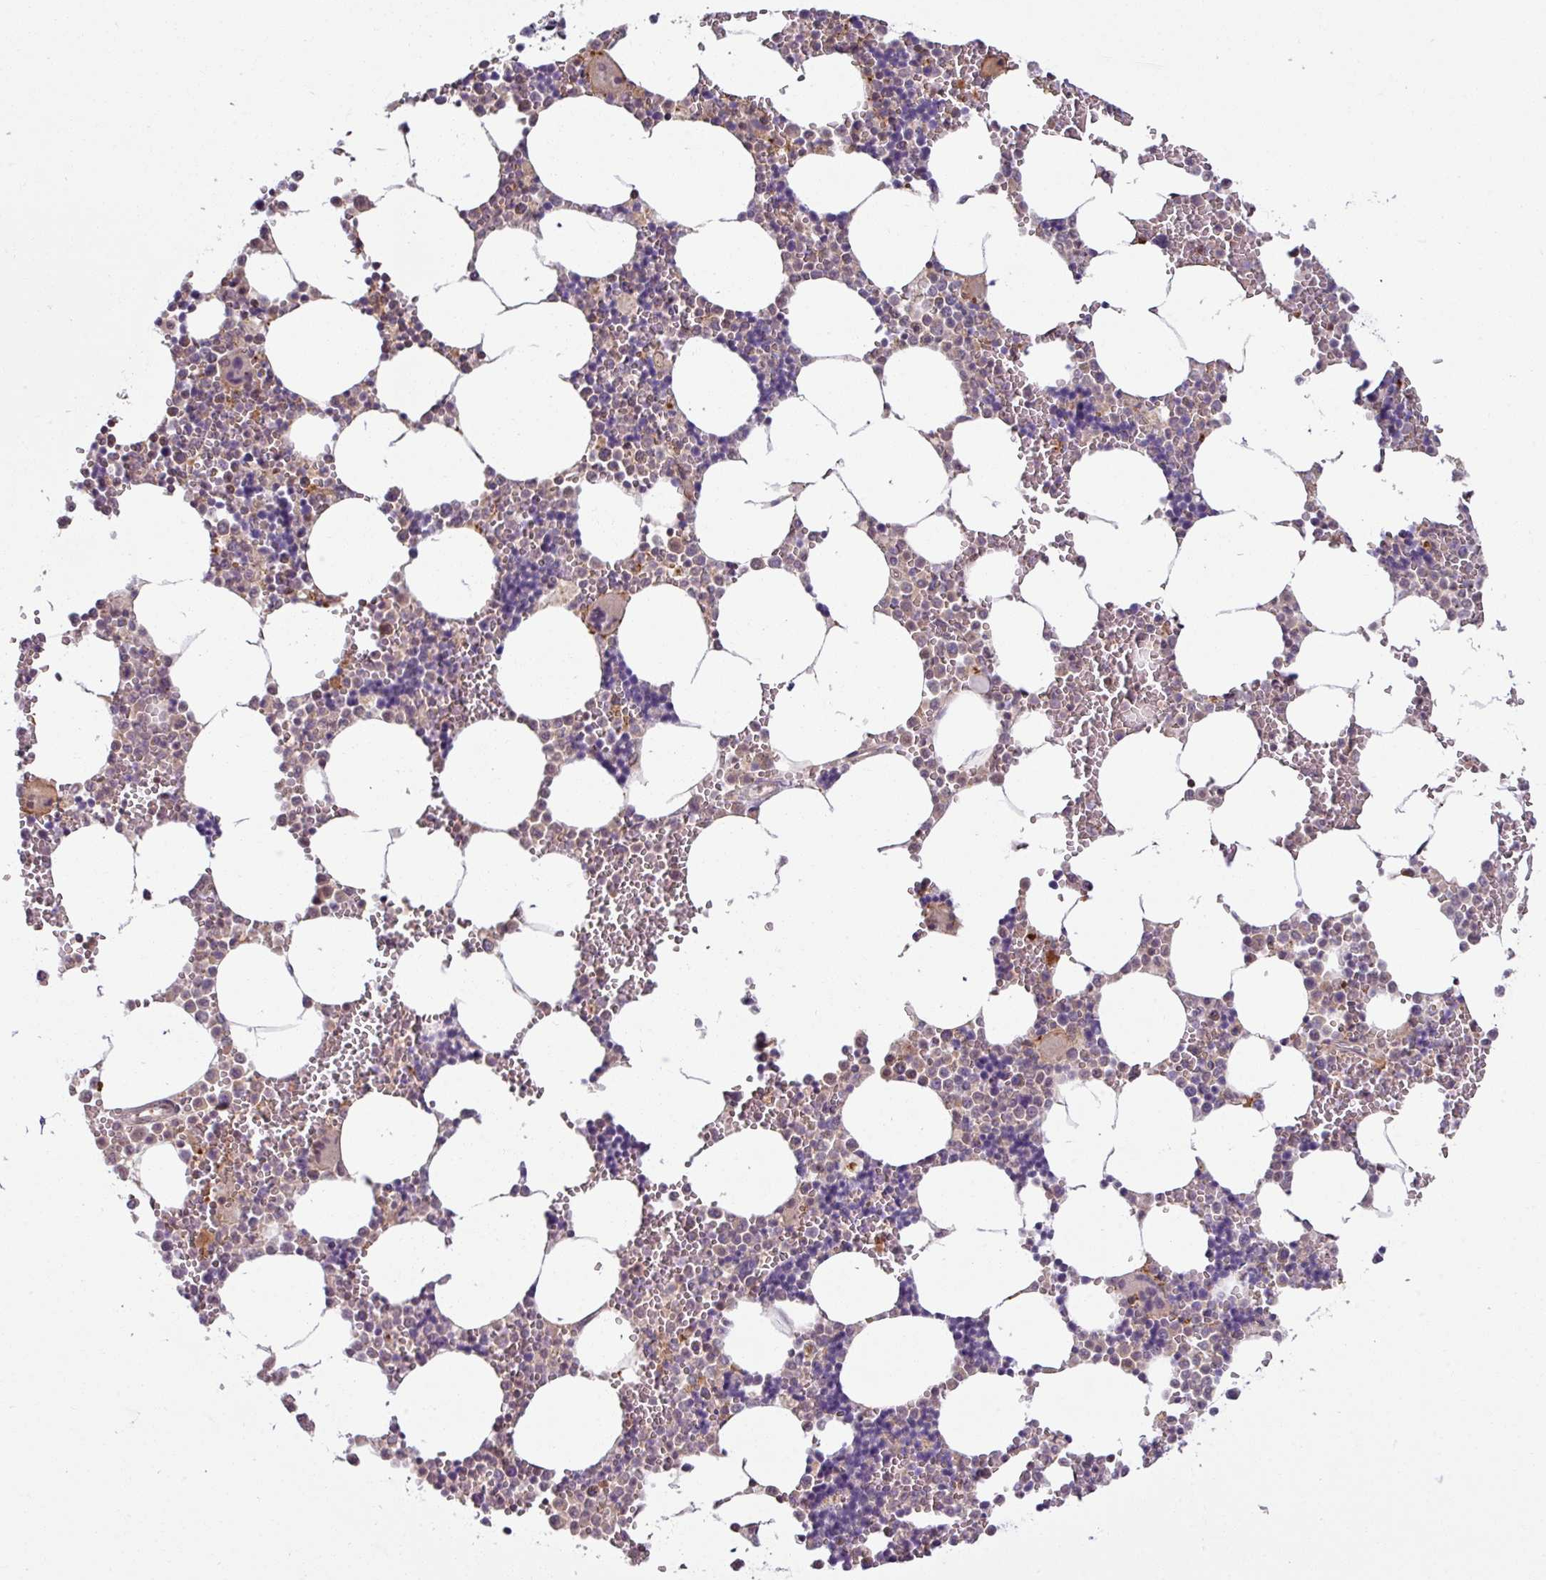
{"staining": {"intensity": "weak", "quantity": "<25%", "location": "cytoplasmic/membranous"}, "tissue": "bone marrow", "cell_type": "Hematopoietic cells", "image_type": "normal", "snomed": [{"axis": "morphology", "description": "Normal tissue, NOS"}, {"axis": "topography", "description": "Bone marrow"}], "caption": "Immunohistochemical staining of benign human bone marrow demonstrates no significant staining in hematopoietic cells. Nuclei are stained in blue.", "gene": "TUSC3", "patient": {"sex": "male", "age": 54}}